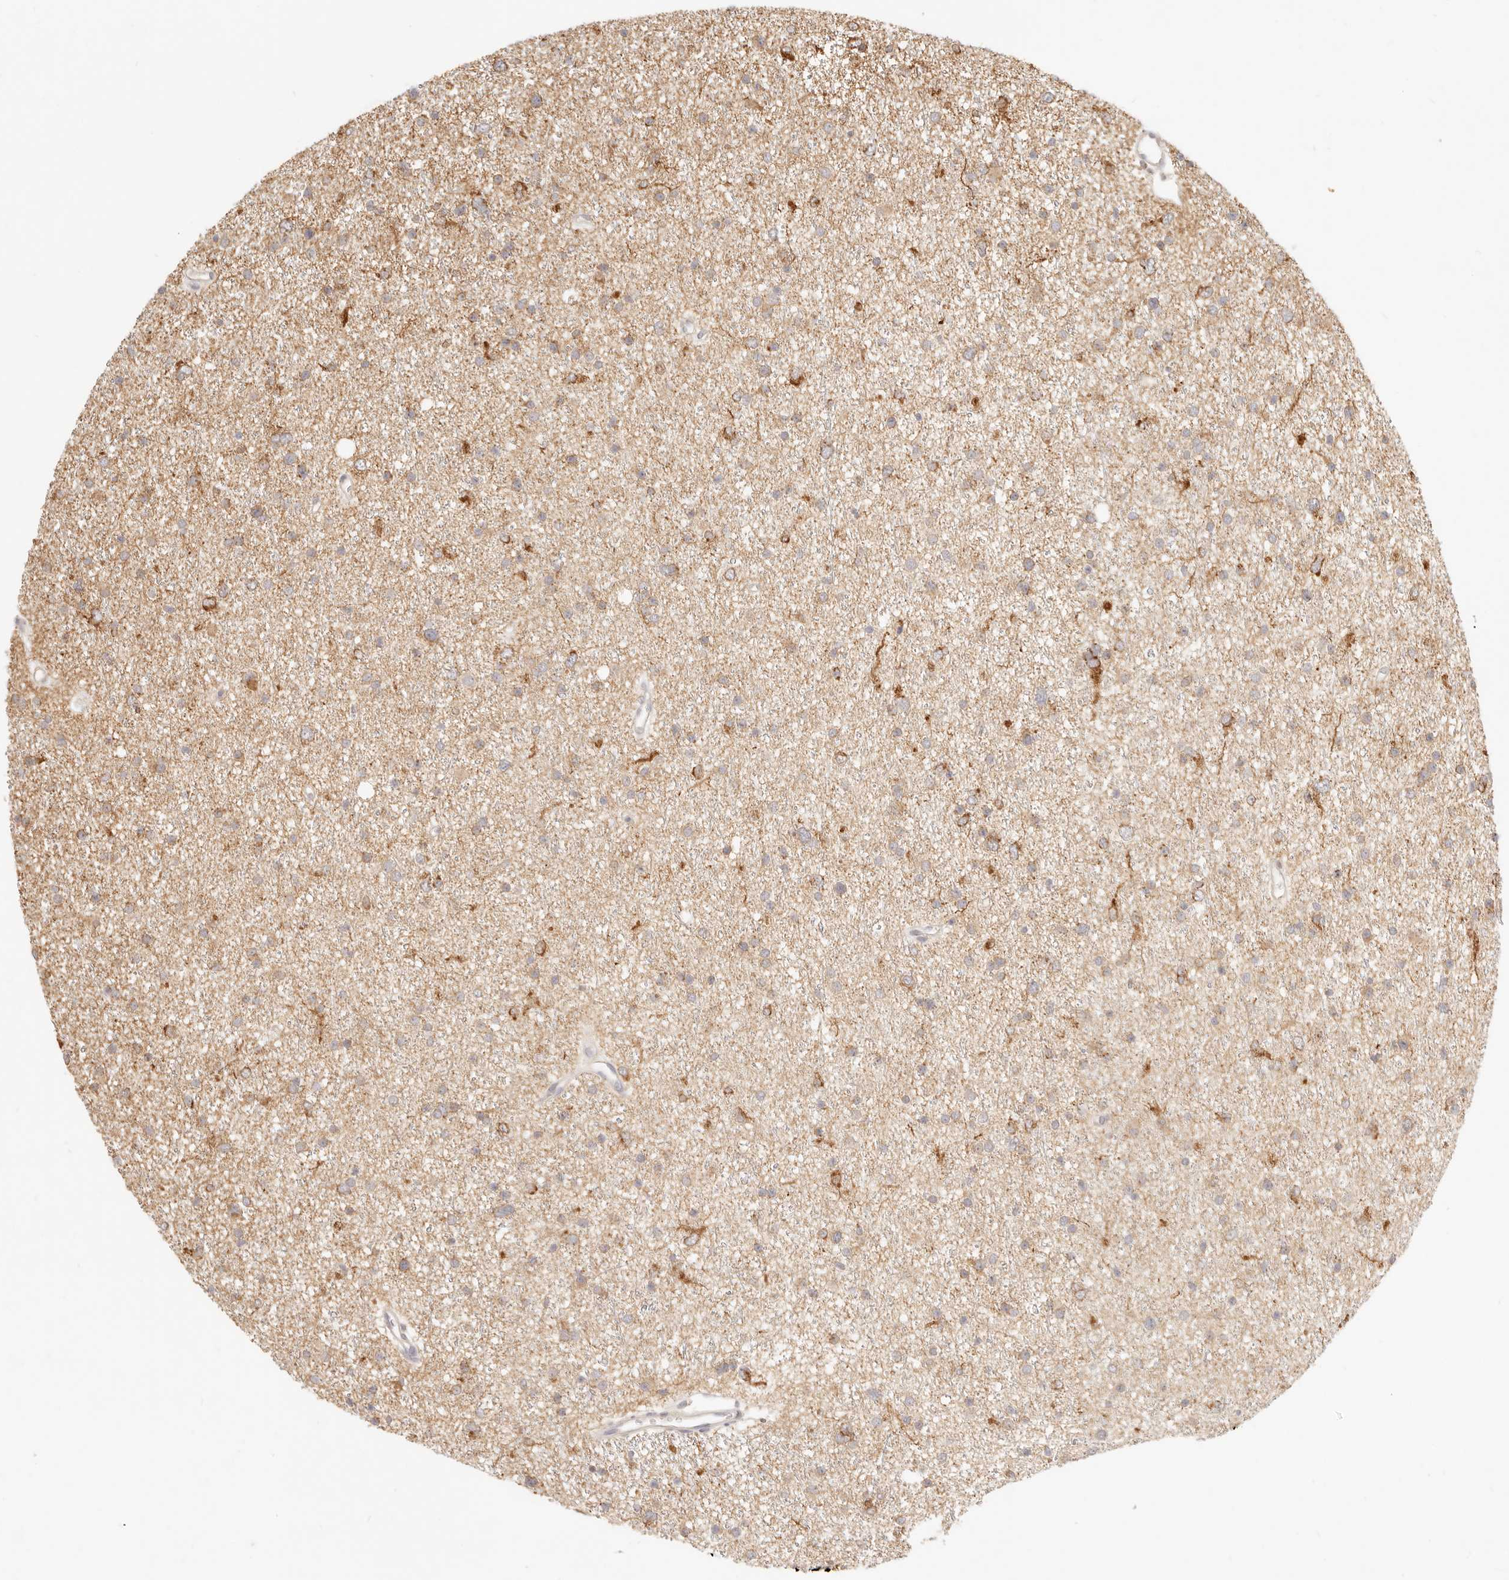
{"staining": {"intensity": "weak", "quantity": "25%-75%", "location": "cytoplasmic/membranous"}, "tissue": "glioma", "cell_type": "Tumor cells", "image_type": "cancer", "snomed": [{"axis": "morphology", "description": "Glioma, malignant, Low grade"}, {"axis": "topography", "description": "Cerebral cortex"}], "caption": "Immunohistochemistry (DAB) staining of malignant low-grade glioma displays weak cytoplasmic/membranous protein staining in about 25%-75% of tumor cells.", "gene": "CPLANE2", "patient": {"sex": "female", "age": 39}}